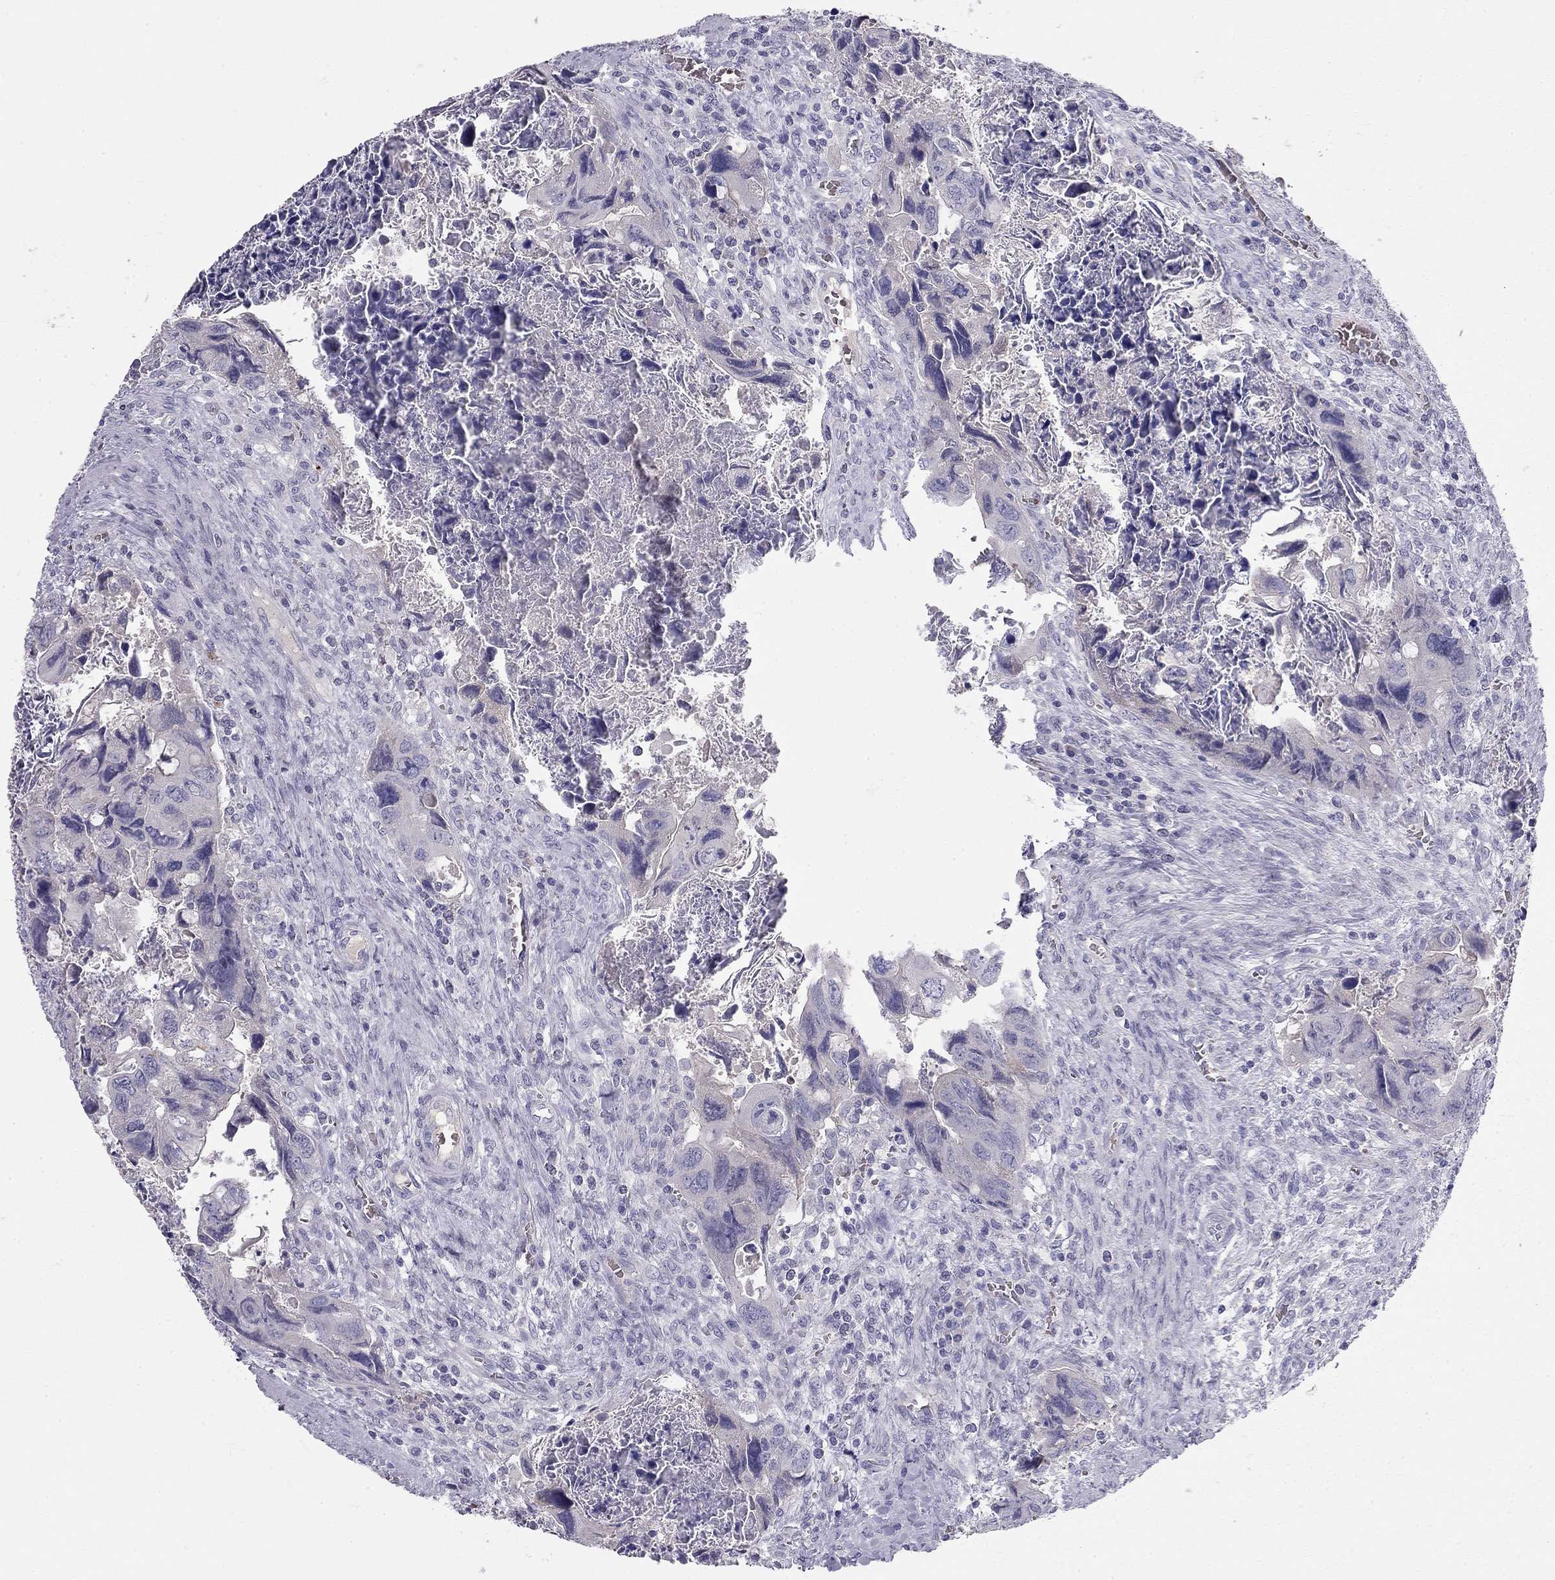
{"staining": {"intensity": "negative", "quantity": "none", "location": "none"}, "tissue": "colorectal cancer", "cell_type": "Tumor cells", "image_type": "cancer", "snomed": [{"axis": "morphology", "description": "Adenocarcinoma, NOS"}, {"axis": "topography", "description": "Rectum"}], "caption": "This is an immunohistochemistry photomicrograph of human colorectal cancer (adenocarcinoma). There is no positivity in tumor cells.", "gene": "RHD", "patient": {"sex": "male", "age": 62}}